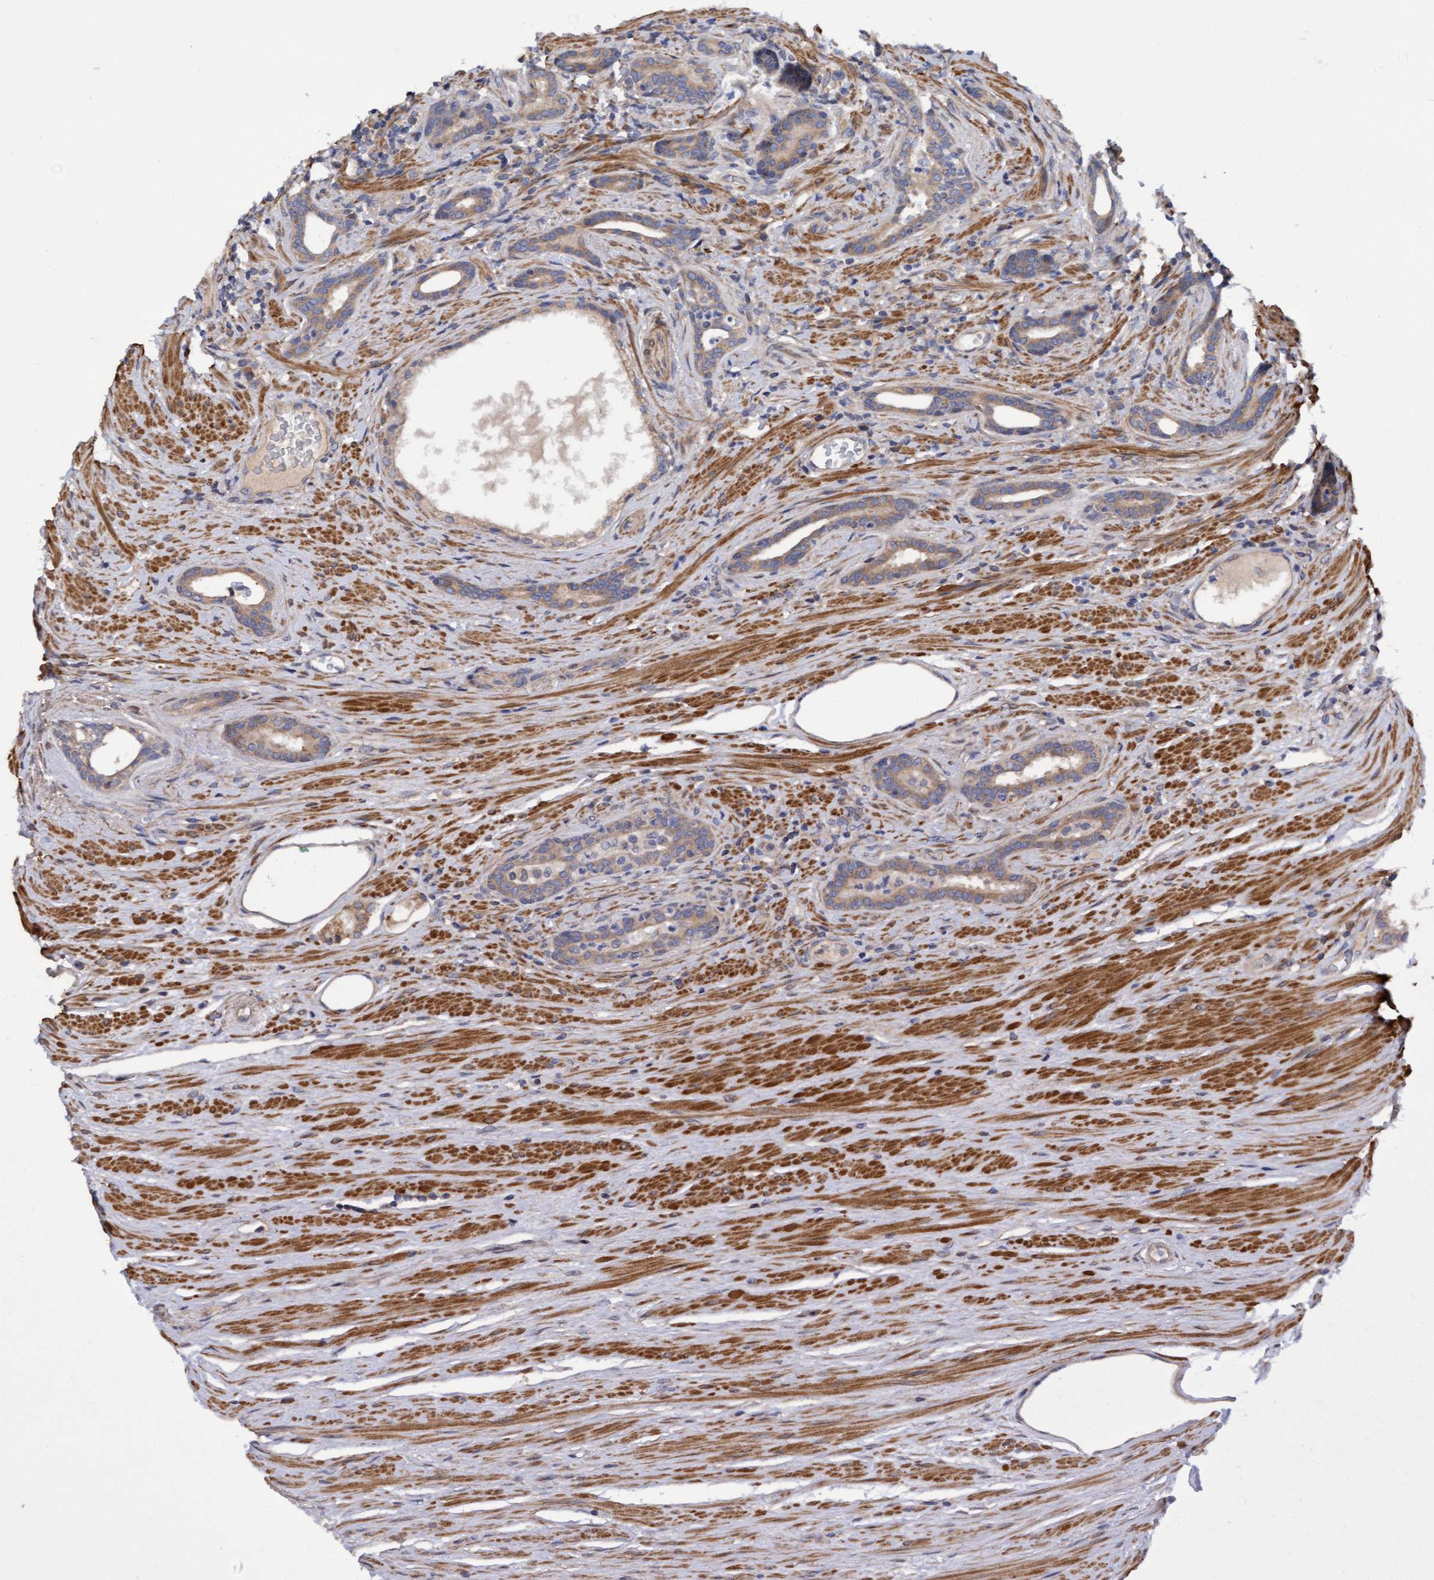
{"staining": {"intensity": "moderate", "quantity": ">75%", "location": "cytoplasmic/membranous"}, "tissue": "prostate cancer", "cell_type": "Tumor cells", "image_type": "cancer", "snomed": [{"axis": "morphology", "description": "Adenocarcinoma, High grade"}, {"axis": "topography", "description": "Prostate"}], "caption": "The image demonstrates staining of prostate adenocarcinoma (high-grade), revealing moderate cytoplasmic/membranous protein positivity (brown color) within tumor cells.", "gene": "ELP5", "patient": {"sex": "male", "age": 71}}